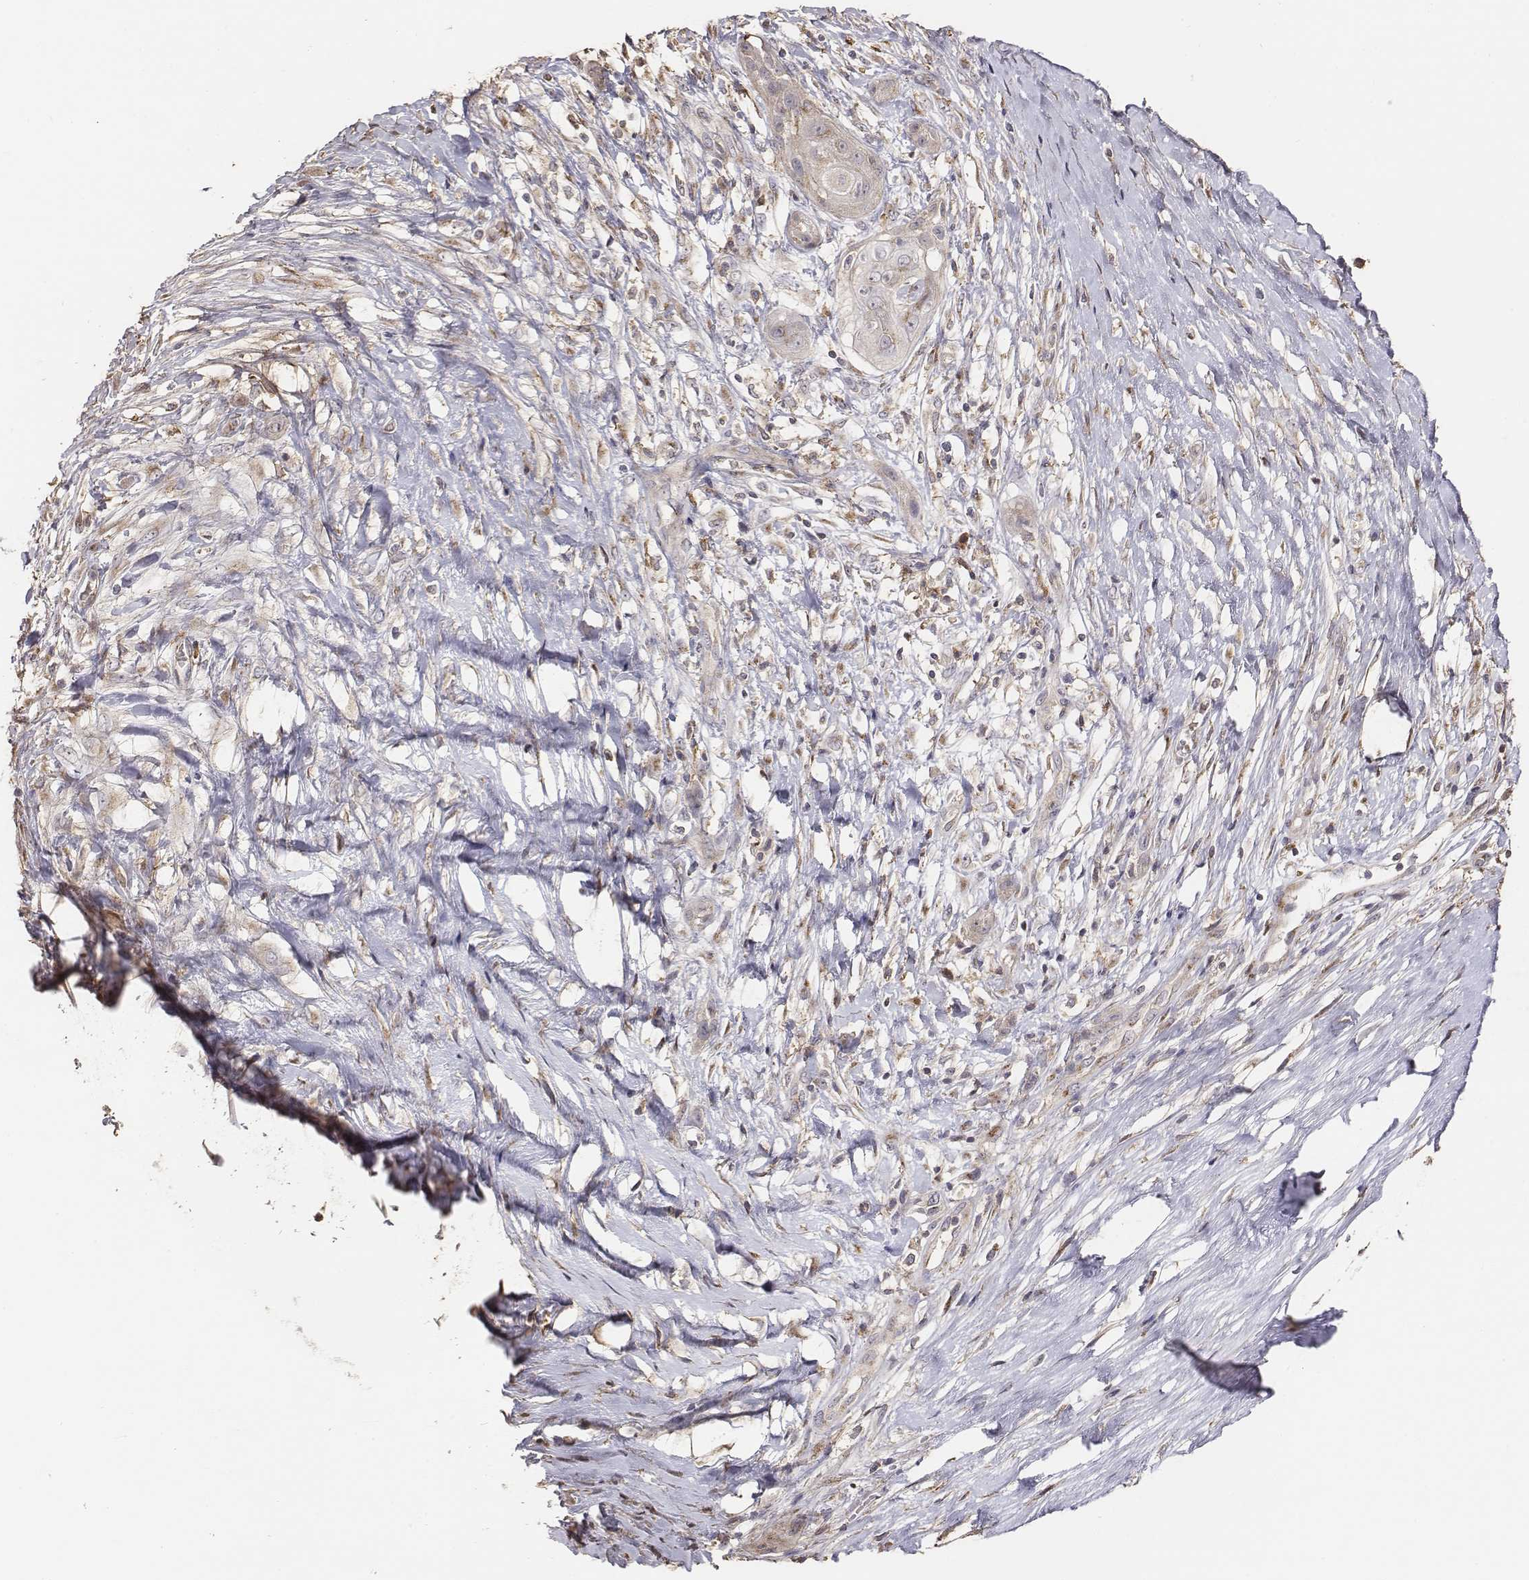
{"staining": {"intensity": "weak", "quantity": ">75%", "location": "cytoplasmic/membranous"}, "tissue": "skin cancer", "cell_type": "Tumor cells", "image_type": "cancer", "snomed": [{"axis": "morphology", "description": "Squamous cell carcinoma, NOS"}, {"axis": "topography", "description": "Skin"}], "caption": "Human skin cancer stained for a protein (brown) displays weak cytoplasmic/membranous positive expression in about >75% of tumor cells.", "gene": "AP1B1", "patient": {"sex": "male", "age": 62}}